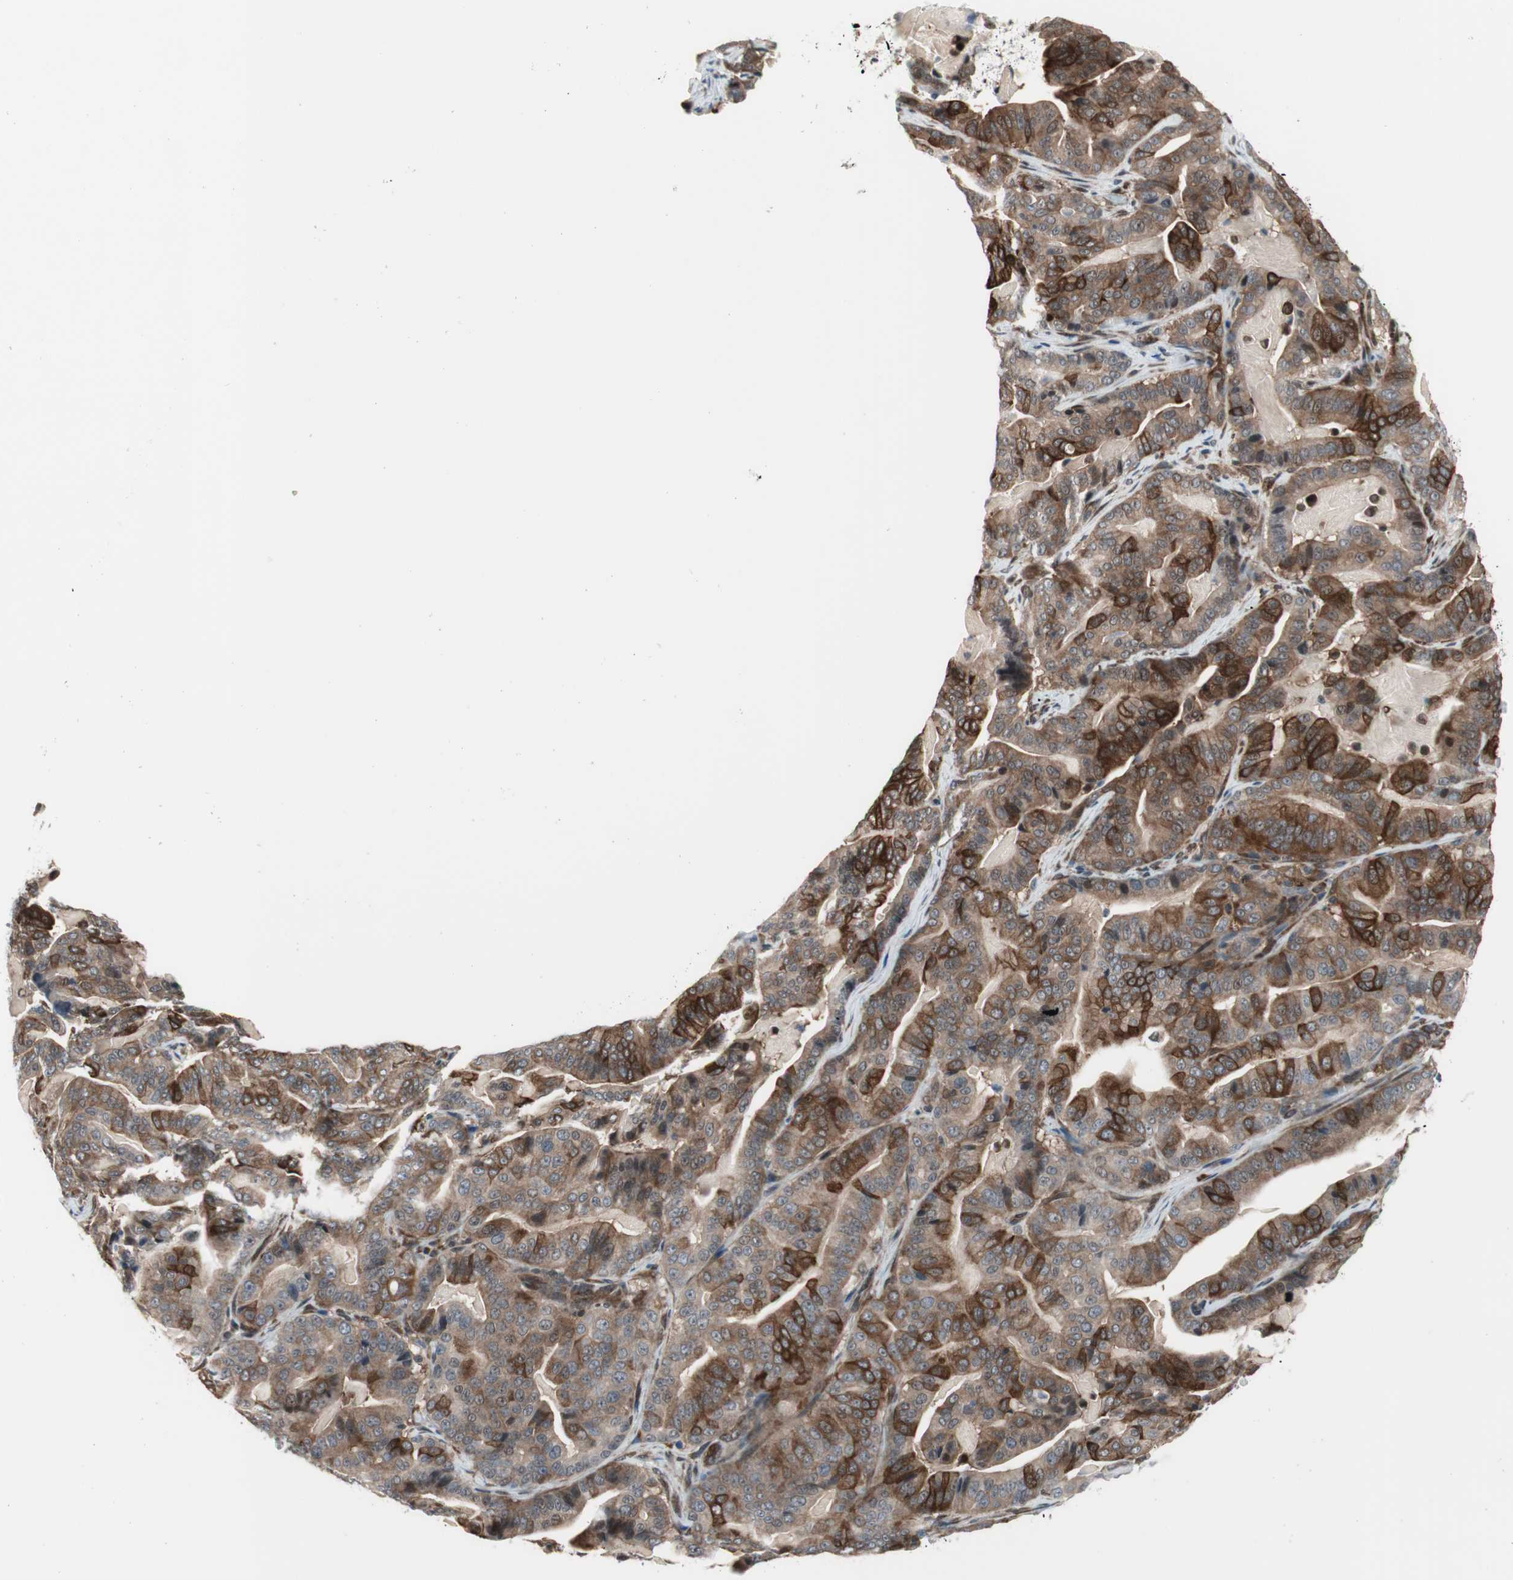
{"staining": {"intensity": "strong", "quantity": "25%-75%", "location": "cytoplasmic/membranous"}, "tissue": "pancreatic cancer", "cell_type": "Tumor cells", "image_type": "cancer", "snomed": [{"axis": "morphology", "description": "Adenocarcinoma, NOS"}, {"axis": "topography", "description": "Pancreas"}], "caption": "DAB immunohistochemical staining of pancreatic cancer (adenocarcinoma) demonstrates strong cytoplasmic/membranous protein positivity in approximately 25%-75% of tumor cells. Using DAB (3,3'-diaminobenzidine) (brown) and hematoxylin (blue) stains, captured at high magnification using brightfield microscopy.", "gene": "ZNF512B", "patient": {"sex": "male", "age": 63}}